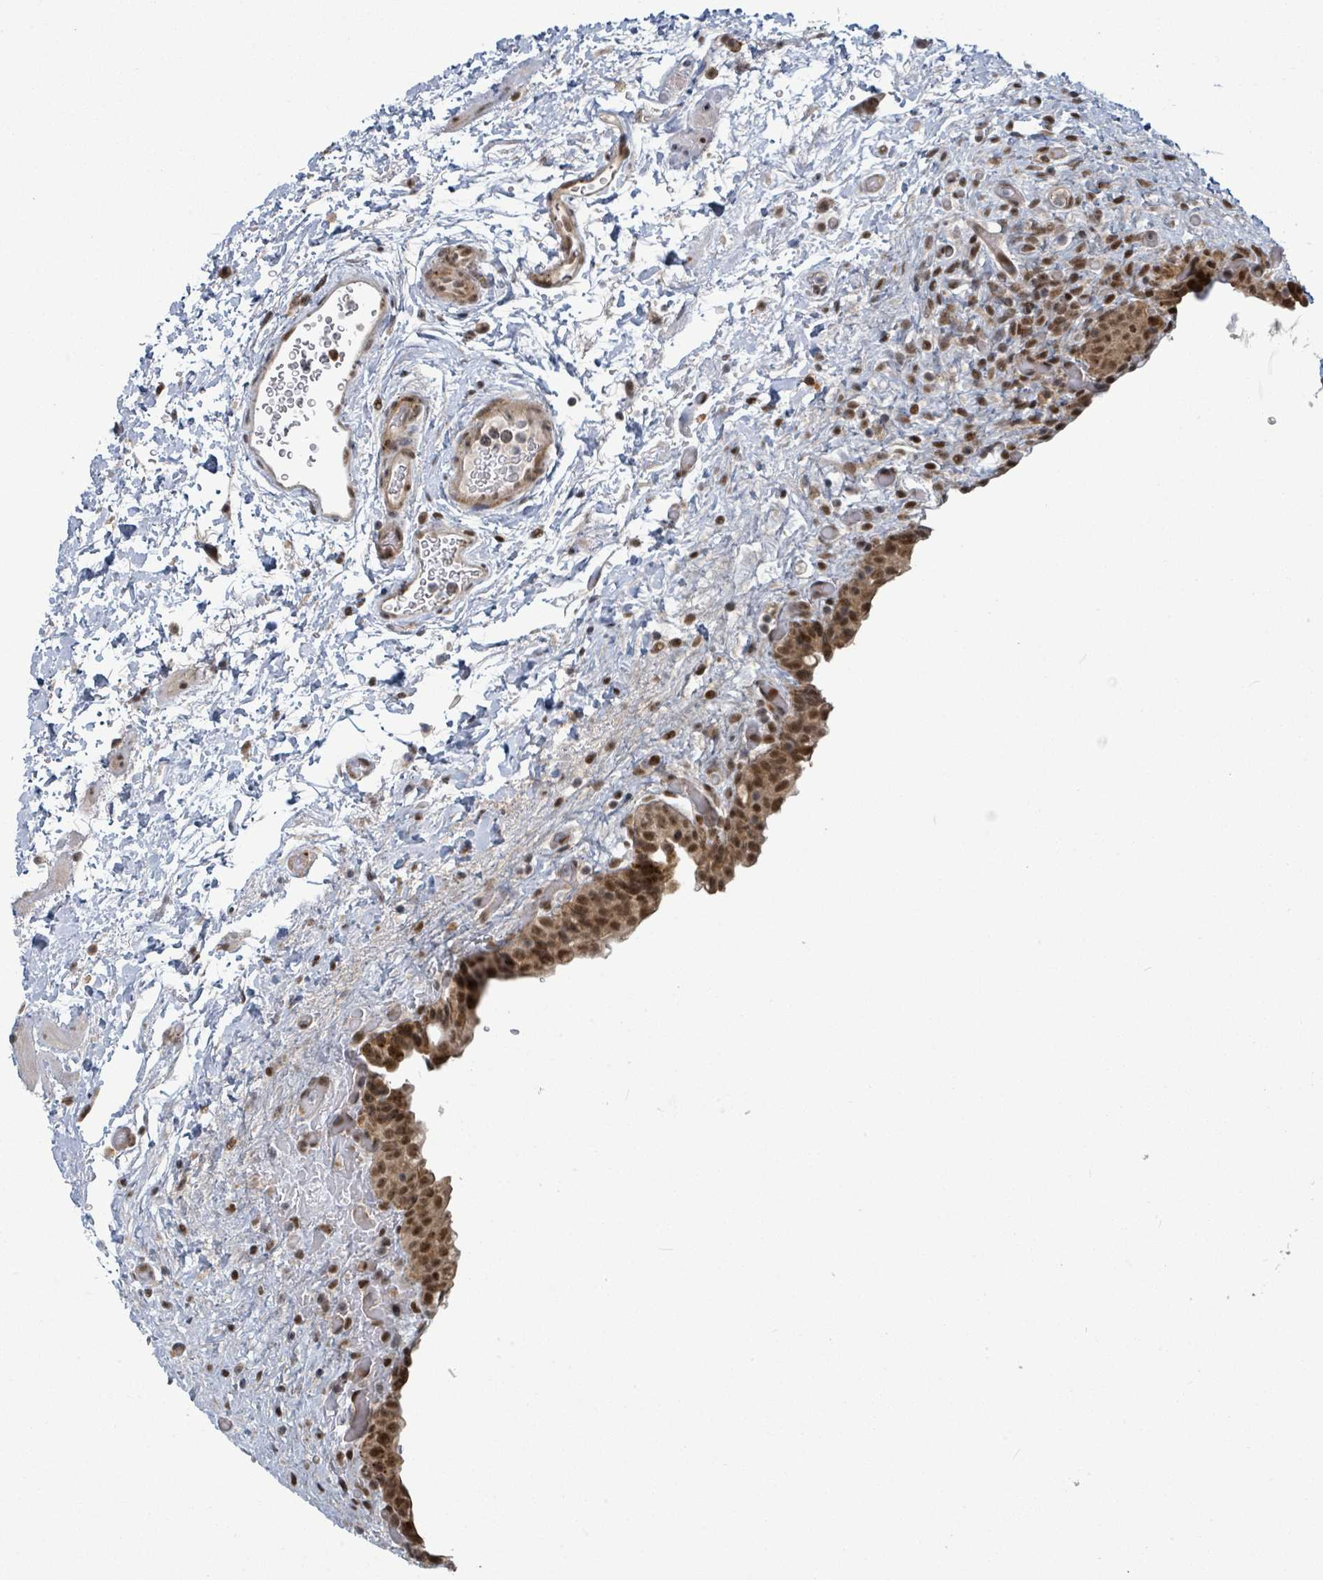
{"staining": {"intensity": "strong", "quantity": ">75%", "location": "nuclear"}, "tissue": "urinary bladder", "cell_type": "Urothelial cells", "image_type": "normal", "snomed": [{"axis": "morphology", "description": "Normal tissue, NOS"}, {"axis": "topography", "description": "Urinary bladder"}], "caption": "This is a histology image of immunohistochemistry staining of normal urinary bladder, which shows strong positivity in the nuclear of urothelial cells.", "gene": "GTF3C1", "patient": {"sex": "male", "age": 69}}